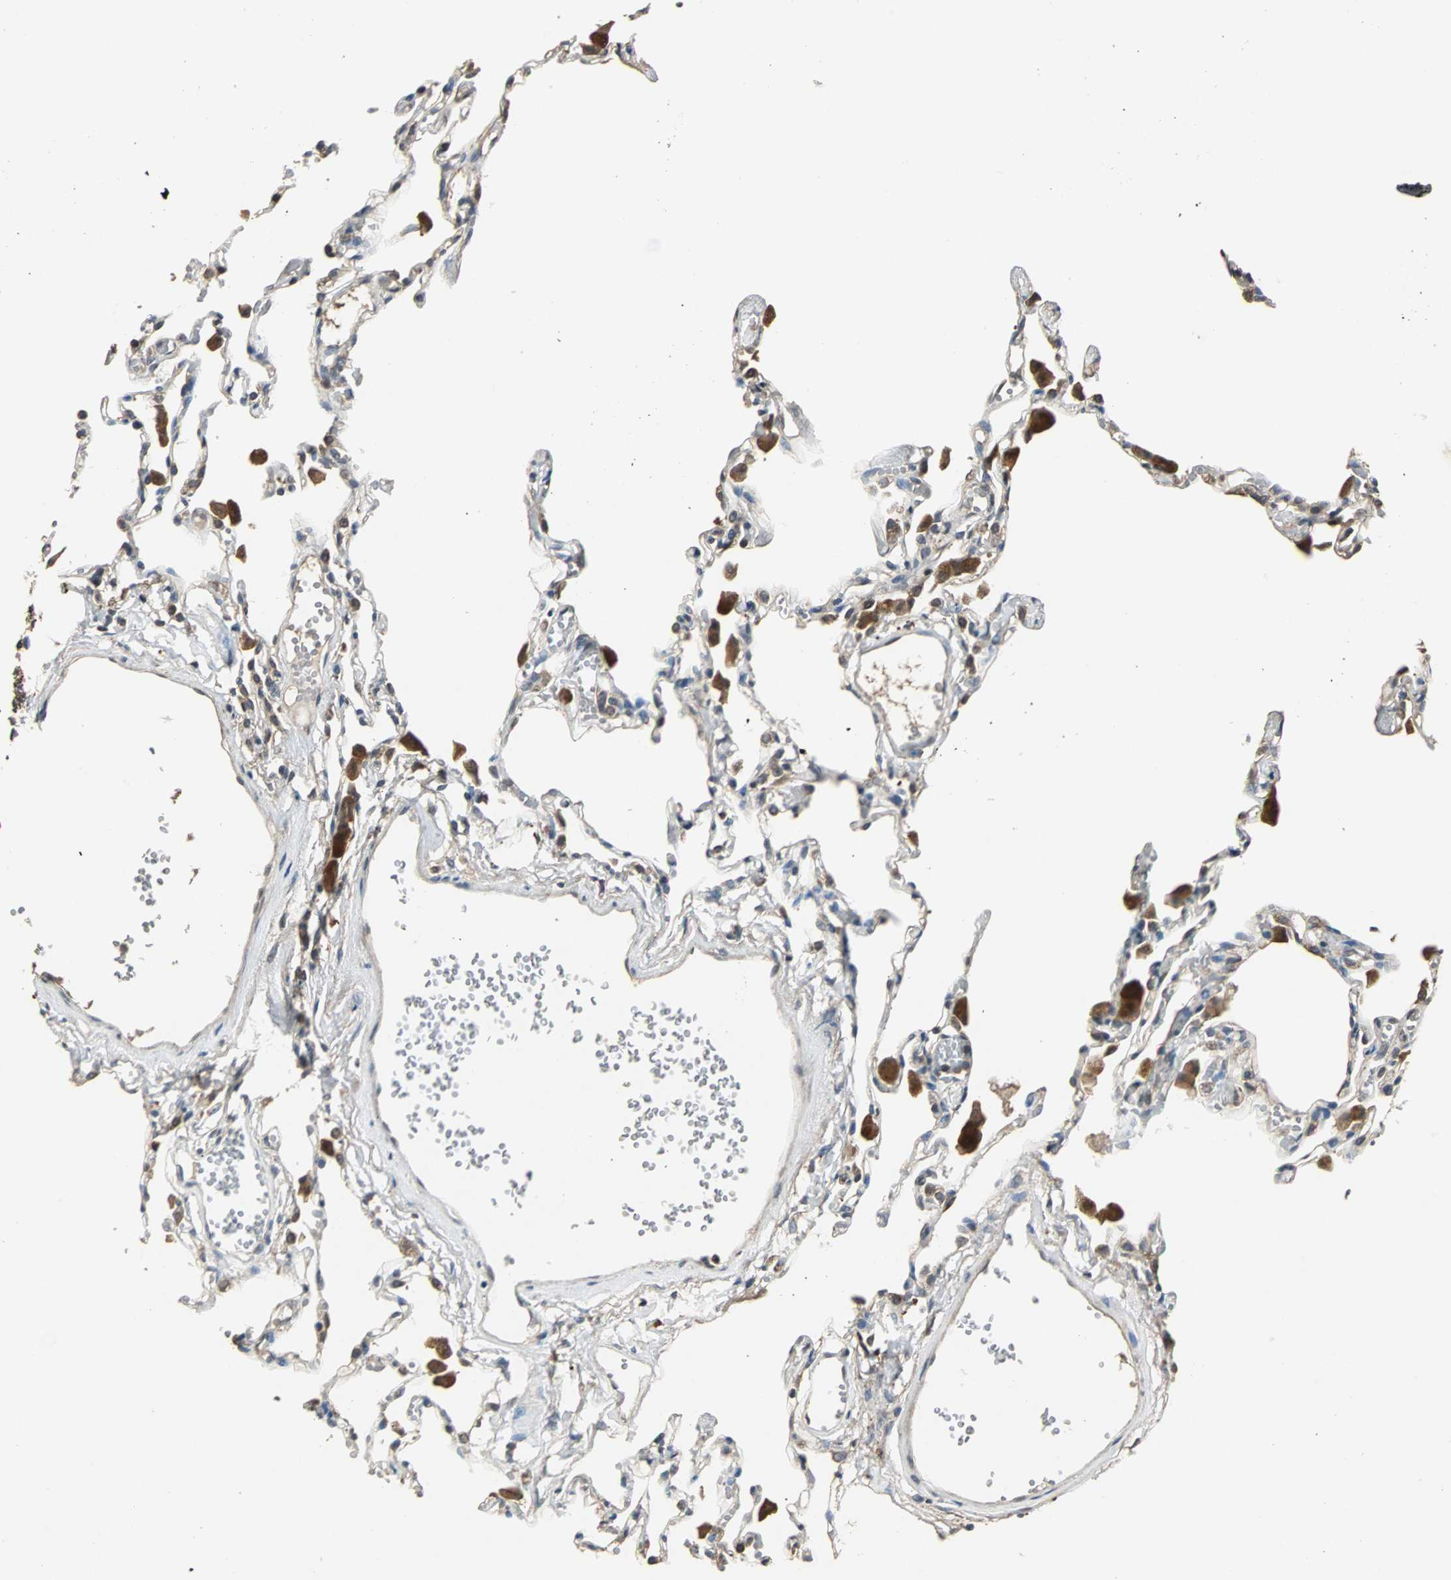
{"staining": {"intensity": "weak", "quantity": "25%-75%", "location": "cytoplasmic/membranous,nuclear"}, "tissue": "lung", "cell_type": "Alveolar cells", "image_type": "normal", "snomed": [{"axis": "morphology", "description": "Normal tissue, NOS"}, {"axis": "topography", "description": "Lung"}], "caption": "Lung stained with DAB (3,3'-diaminobenzidine) IHC displays low levels of weak cytoplasmic/membranous,nuclear positivity in about 25%-75% of alveolar cells.", "gene": "ABHD2", "patient": {"sex": "female", "age": 49}}